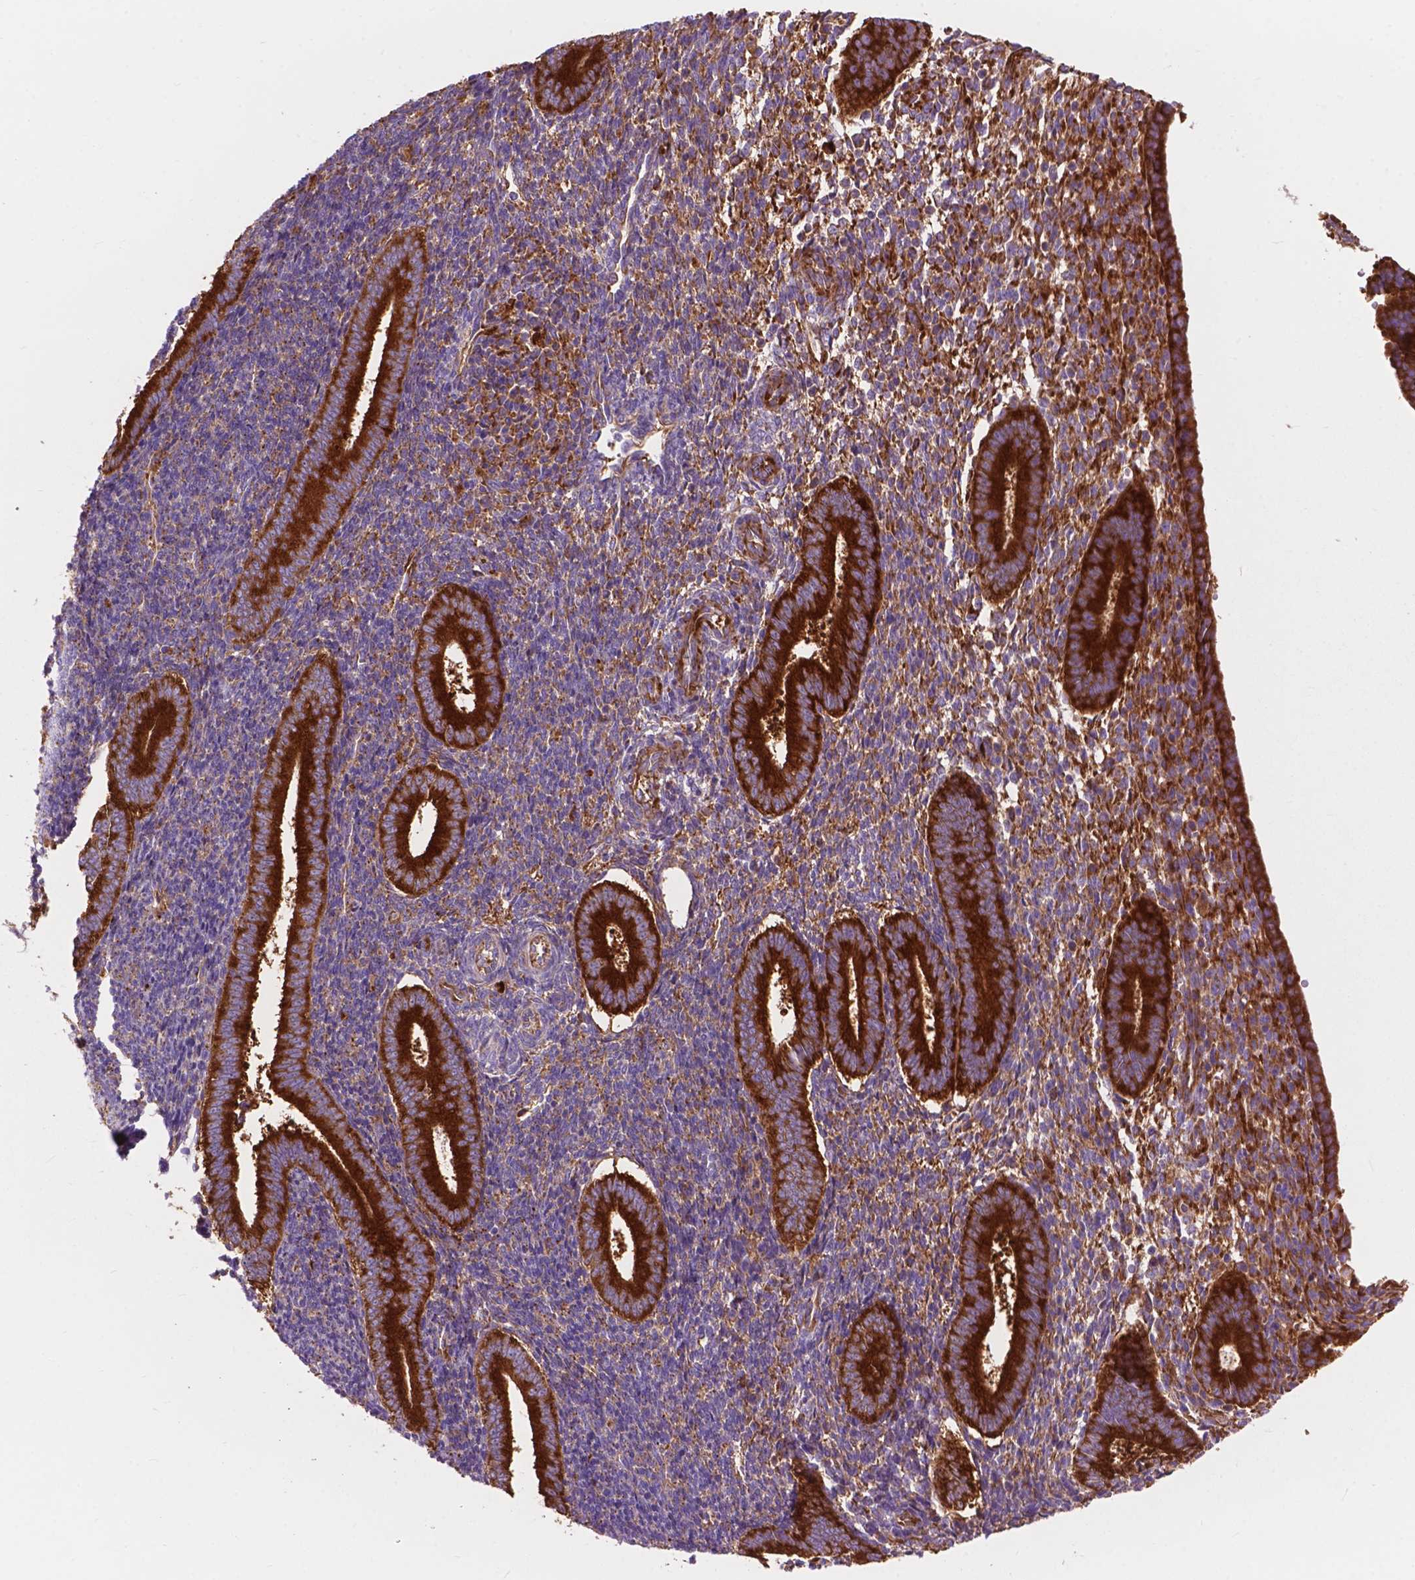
{"staining": {"intensity": "moderate", "quantity": ">75%", "location": "cytoplasmic/membranous"}, "tissue": "endometrium", "cell_type": "Cells in endometrial stroma", "image_type": "normal", "snomed": [{"axis": "morphology", "description": "Normal tissue, NOS"}, {"axis": "topography", "description": "Endometrium"}], "caption": "High-power microscopy captured an immunohistochemistry (IHC) photomicrograph of benign endometrium, revealing moderate cytoplasmic/membranous expression in approximately >75% of cells in endometrial stroma.", "gene": "RPL37A", "patient": {"sex": "female", "age": 25}}